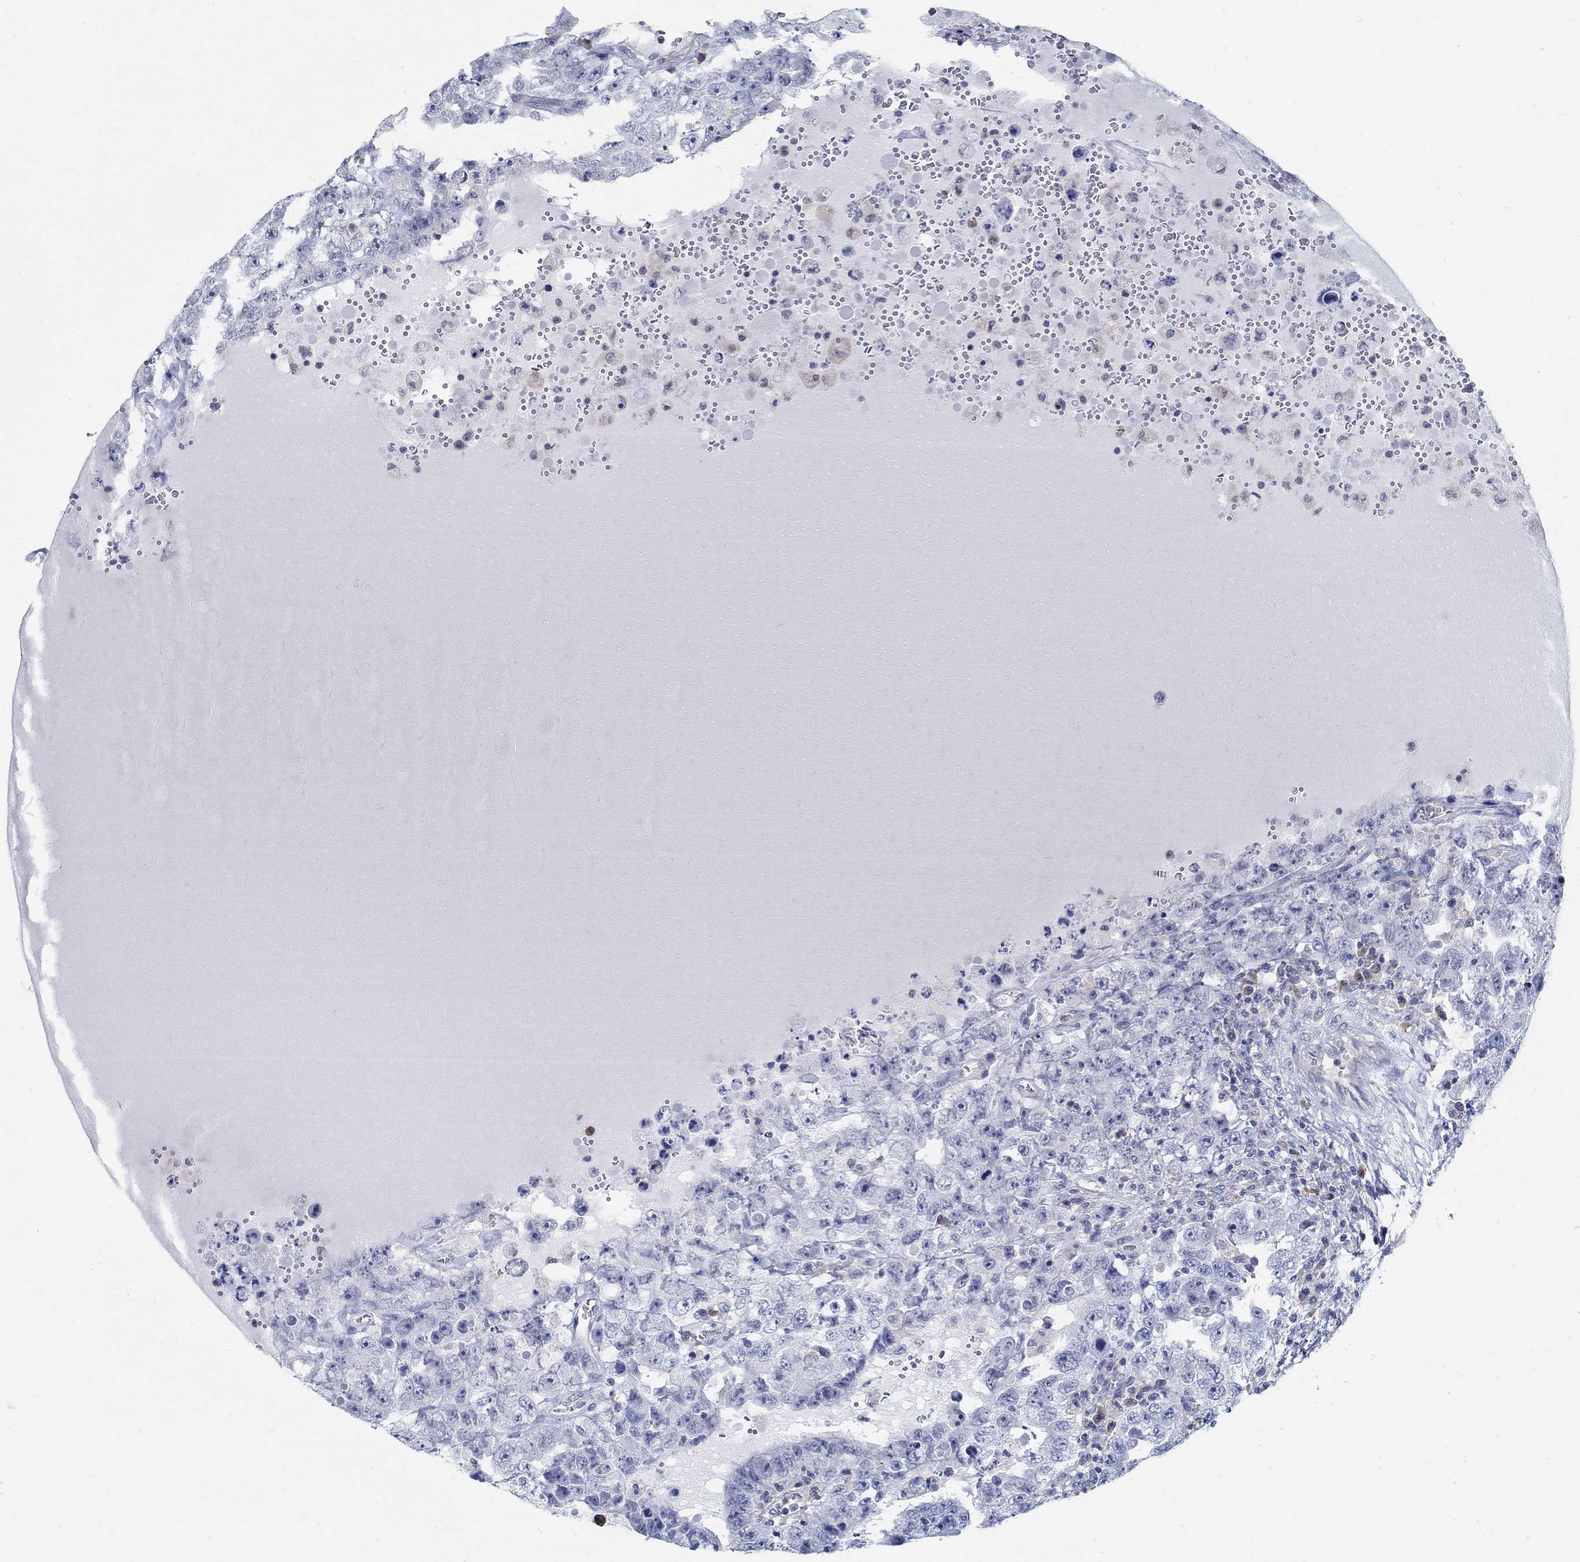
{"staining": {"intensity": "negative", "quantity": "none", "location": "none"}, "tissue": "testis cancer", "cell_type": "Tumor cells", "image_type": "cancer", "snomed": [{"axis": "morphology", "description": "Carcinoma, Embryonal, NOS"}, {"axis": "topography", "description": "Testis"}], "caption": "Tumor cells are negative for brown protein staining in testis cancer. The staining was performed using DAB (3,3'-diaminobenzidine) to visualize the protein expression in brown, while the nuclei were stained in blue with hematoxylin (Magnification: 20x).", "gene": "PCDH11X", "patient": {"sex": "male", "age": 26}}